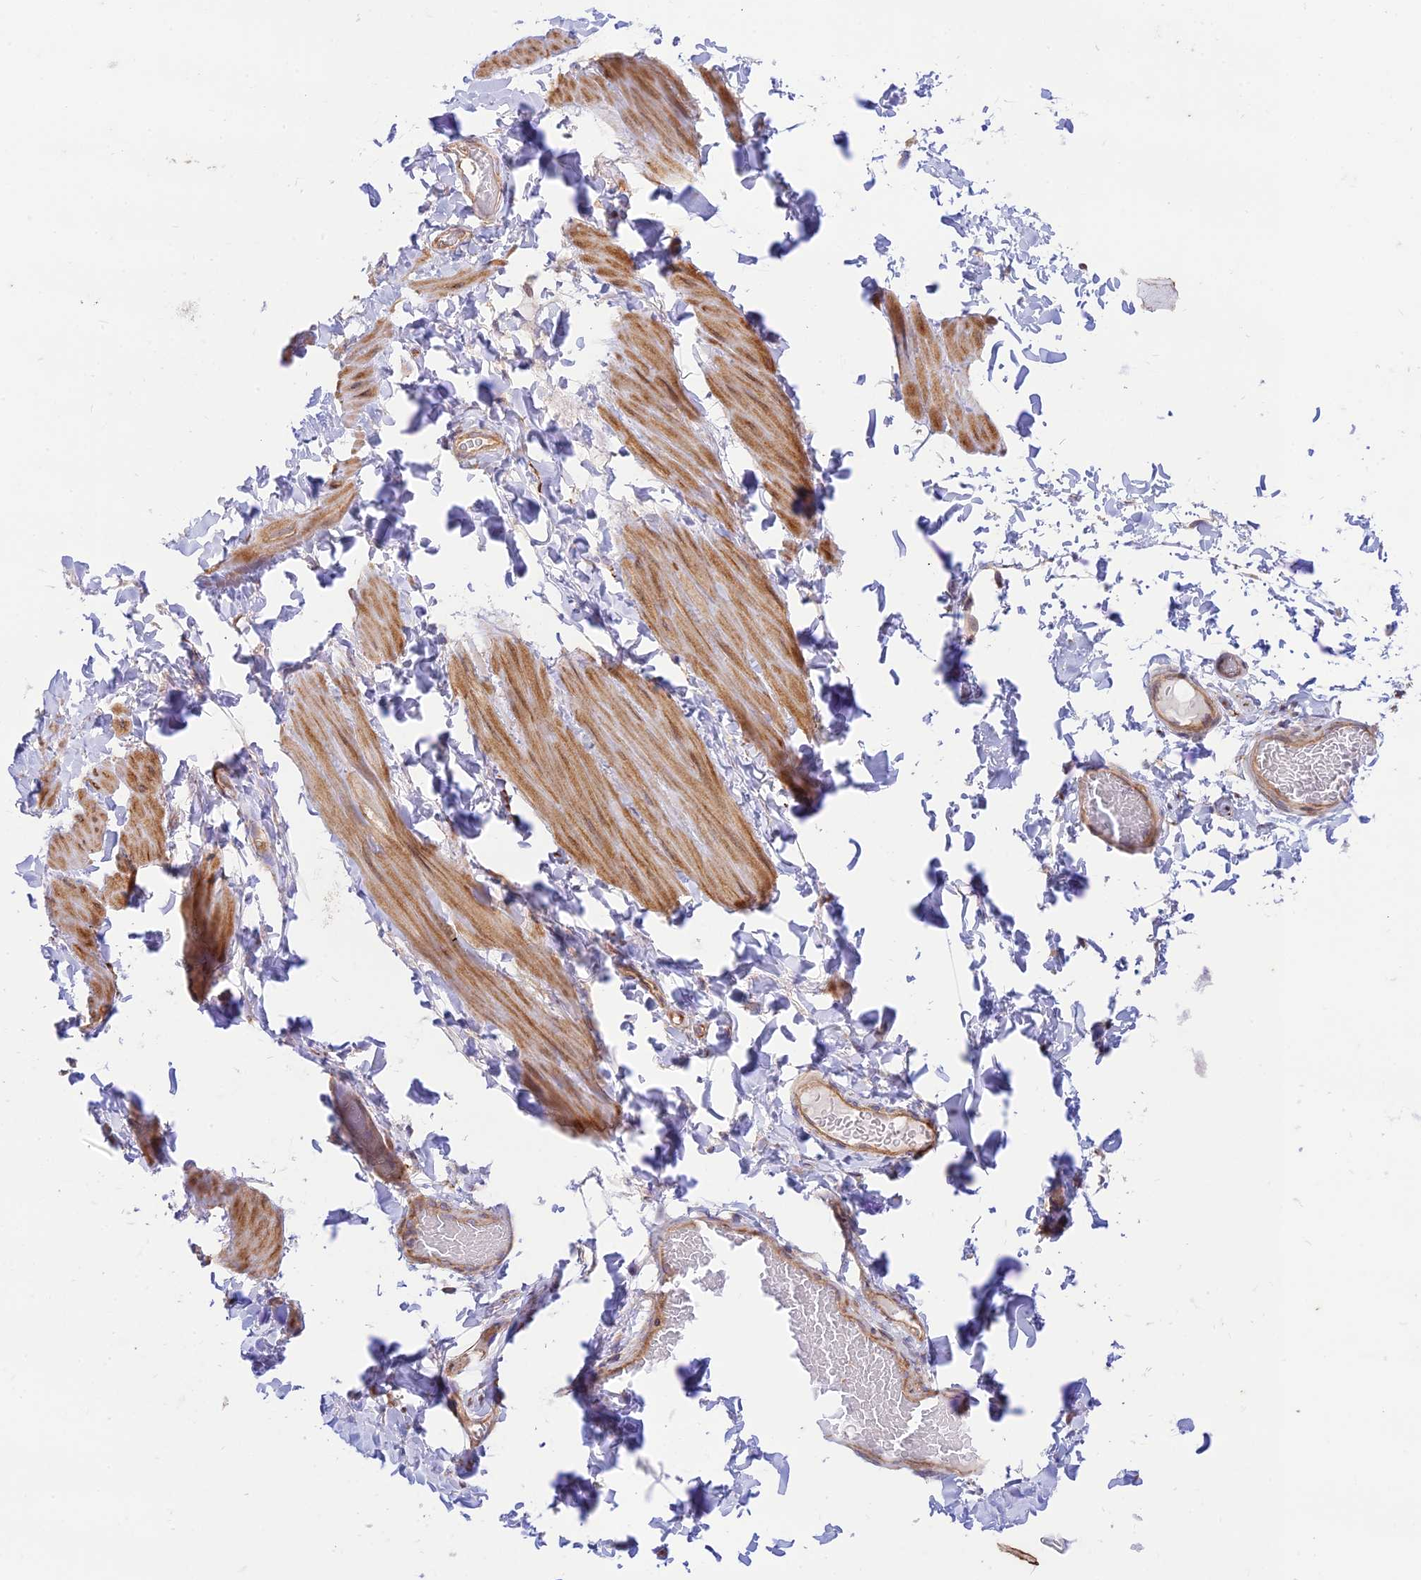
{"staining": {"intensity": "negative", "quantity": "none", "location": "none"}, "tissue": "adipose tissue", "cell_type": "Adipocytes", "image_type": "normal", "snomed": [{"axis": "morphology", "description": "Normal tissue, NOS"}, {"axis": "topography", "description": "Adipose tissue"}, {"axis": "topography", "description": "Vascular tissue"}, {"axis": "topography", "description": "Peripheral nerve tissue"}], "caption": "Adipocytes show no significant staining in normal adipose tissue.", "gene": "KCNAB1", "patient": {"sex": "male", "age": 25}}